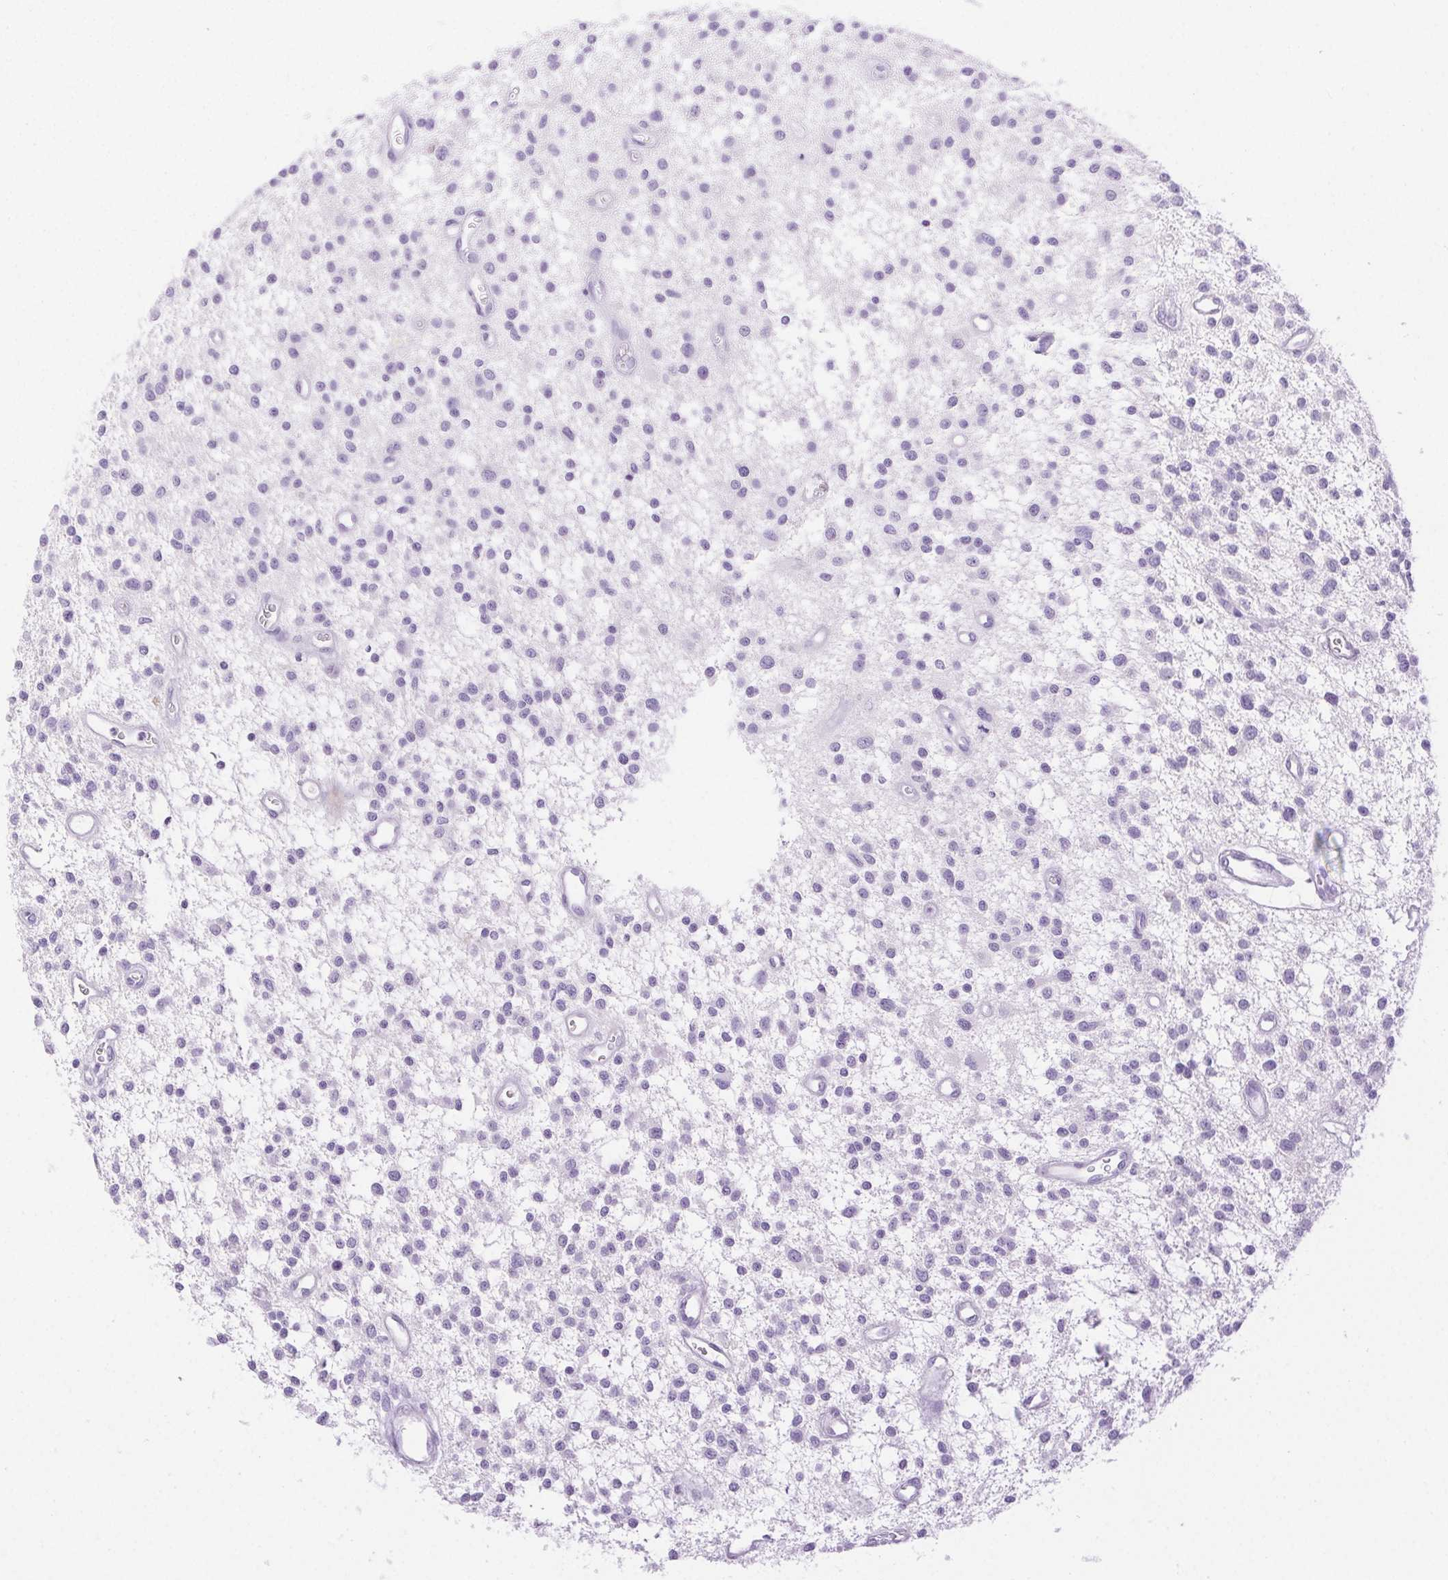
{"staining": {"intensity": "negative", "quantity": "none", "location": "none"}, "tissue": "glioma", "cell_type": "Tumor cells", "image_type": "cancer", "snomed": [{"axis": "morphology", "description": "Glioma, malignant, Low grade"}, {"axis": "topography", "description": "Brain"}], "caption": "Tumor cells are negative for protein expression in human glioma. Brightfield microscopy of immunohistochemistry (IHC) stained with DAB (3,3'-diaminobenzidine) (brown) and hematoxylin (blue), captured at high magnification.", "gene": "SPACA4", "patient": {"sex": "male", "age": 43}}